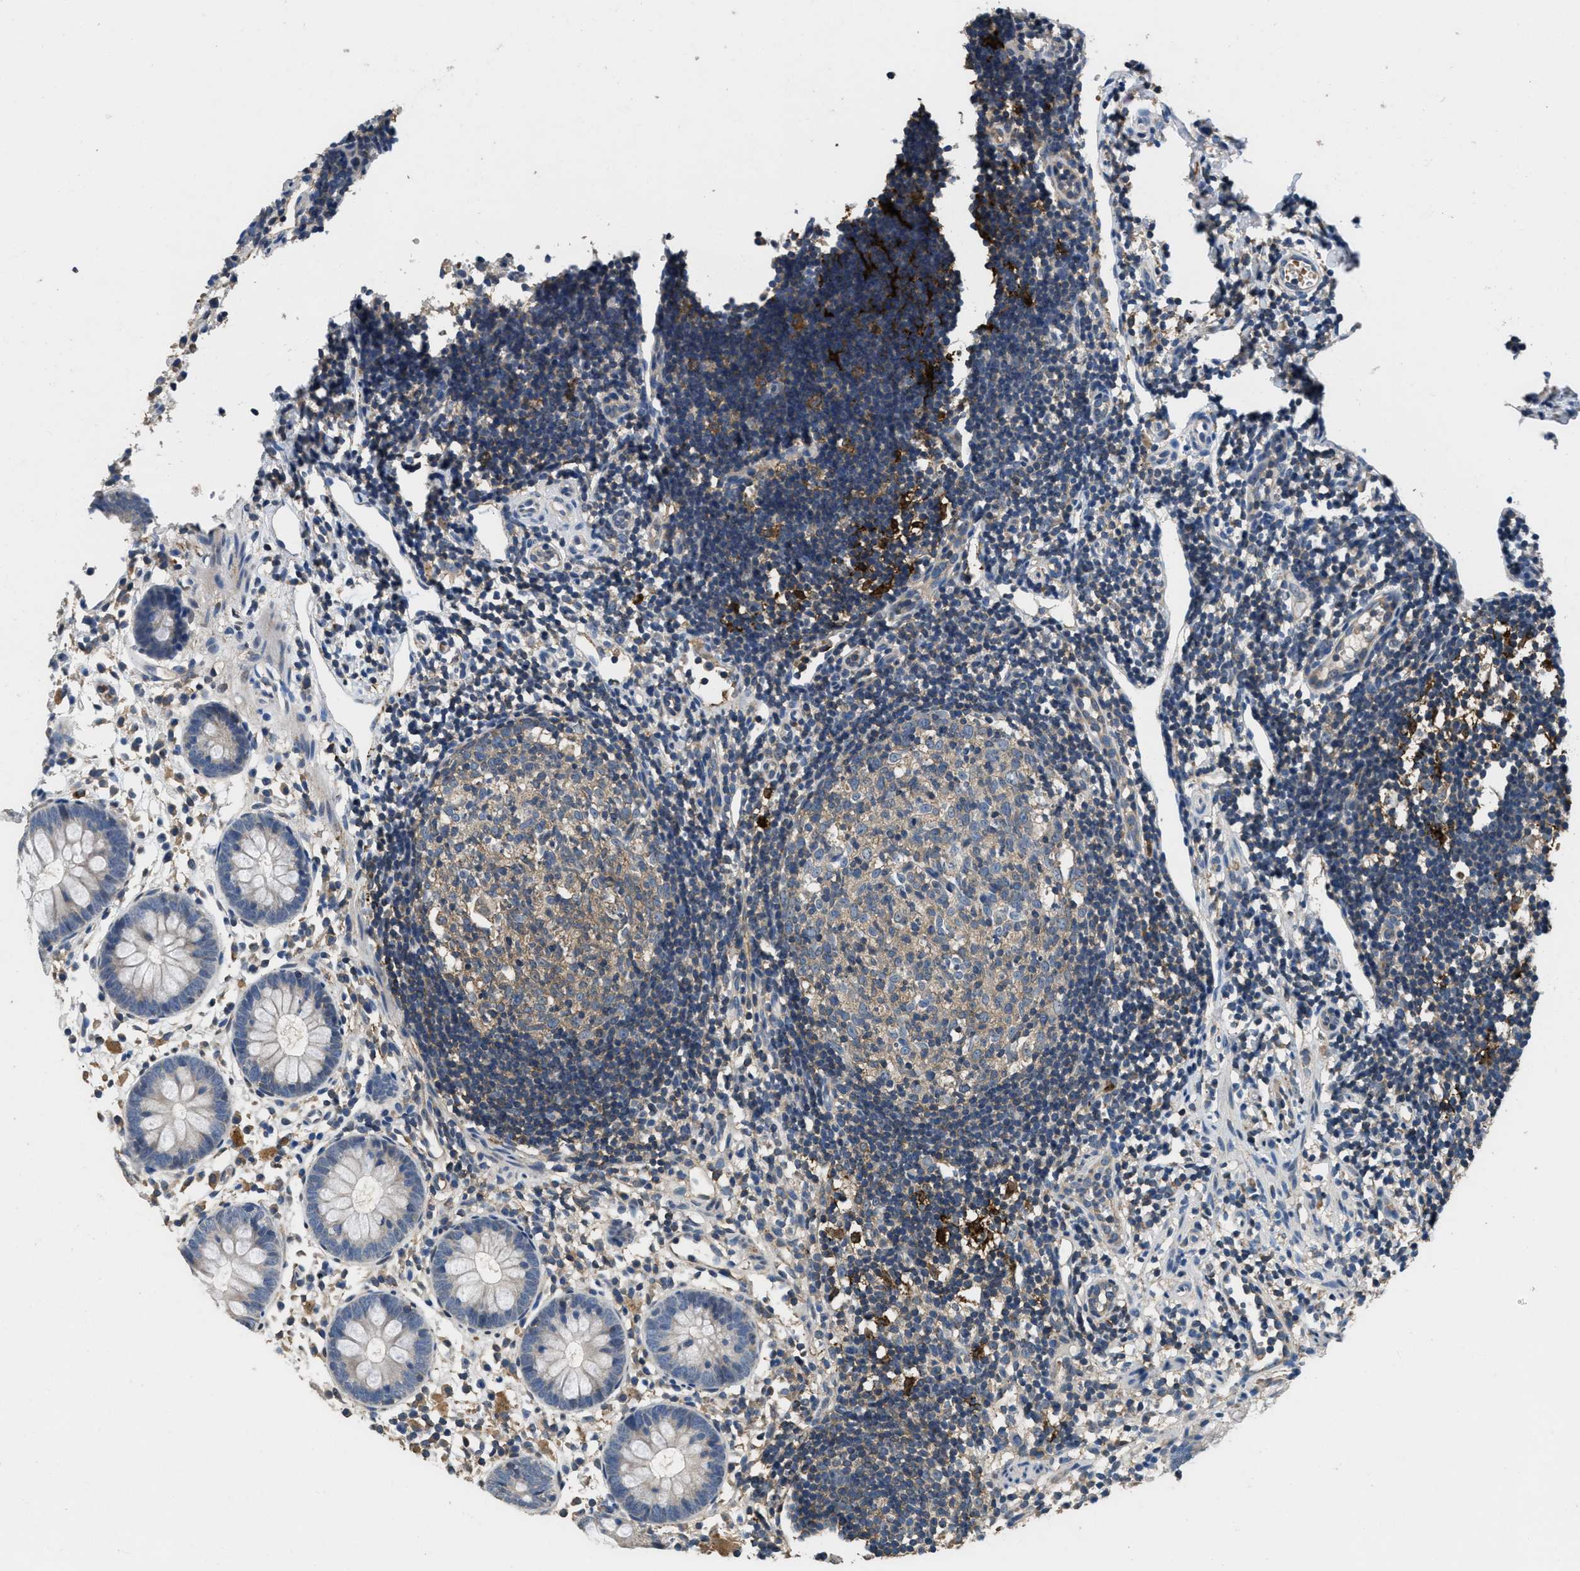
{"staining": {"intensity": "weak", "quantity": "25%-75%", "location": "cytoplasmic/membranous"}, "tissue": "appendix", "cell_type": "Glandular cells", "image_type": "normal", "snomed": [{"axis": "morphology", "description": "Normal tissue, NOS"}, {"axis": "topography", "description": "Appendix"}], "caption": "Immunohistochemistry of normal human appendix exhibits low levels of weak cytoplasmic/membranous expression in approximately 25%-75% of glandular cells.", "gene": "DGKE", "patient": {"sex": "female", "age": 20}}